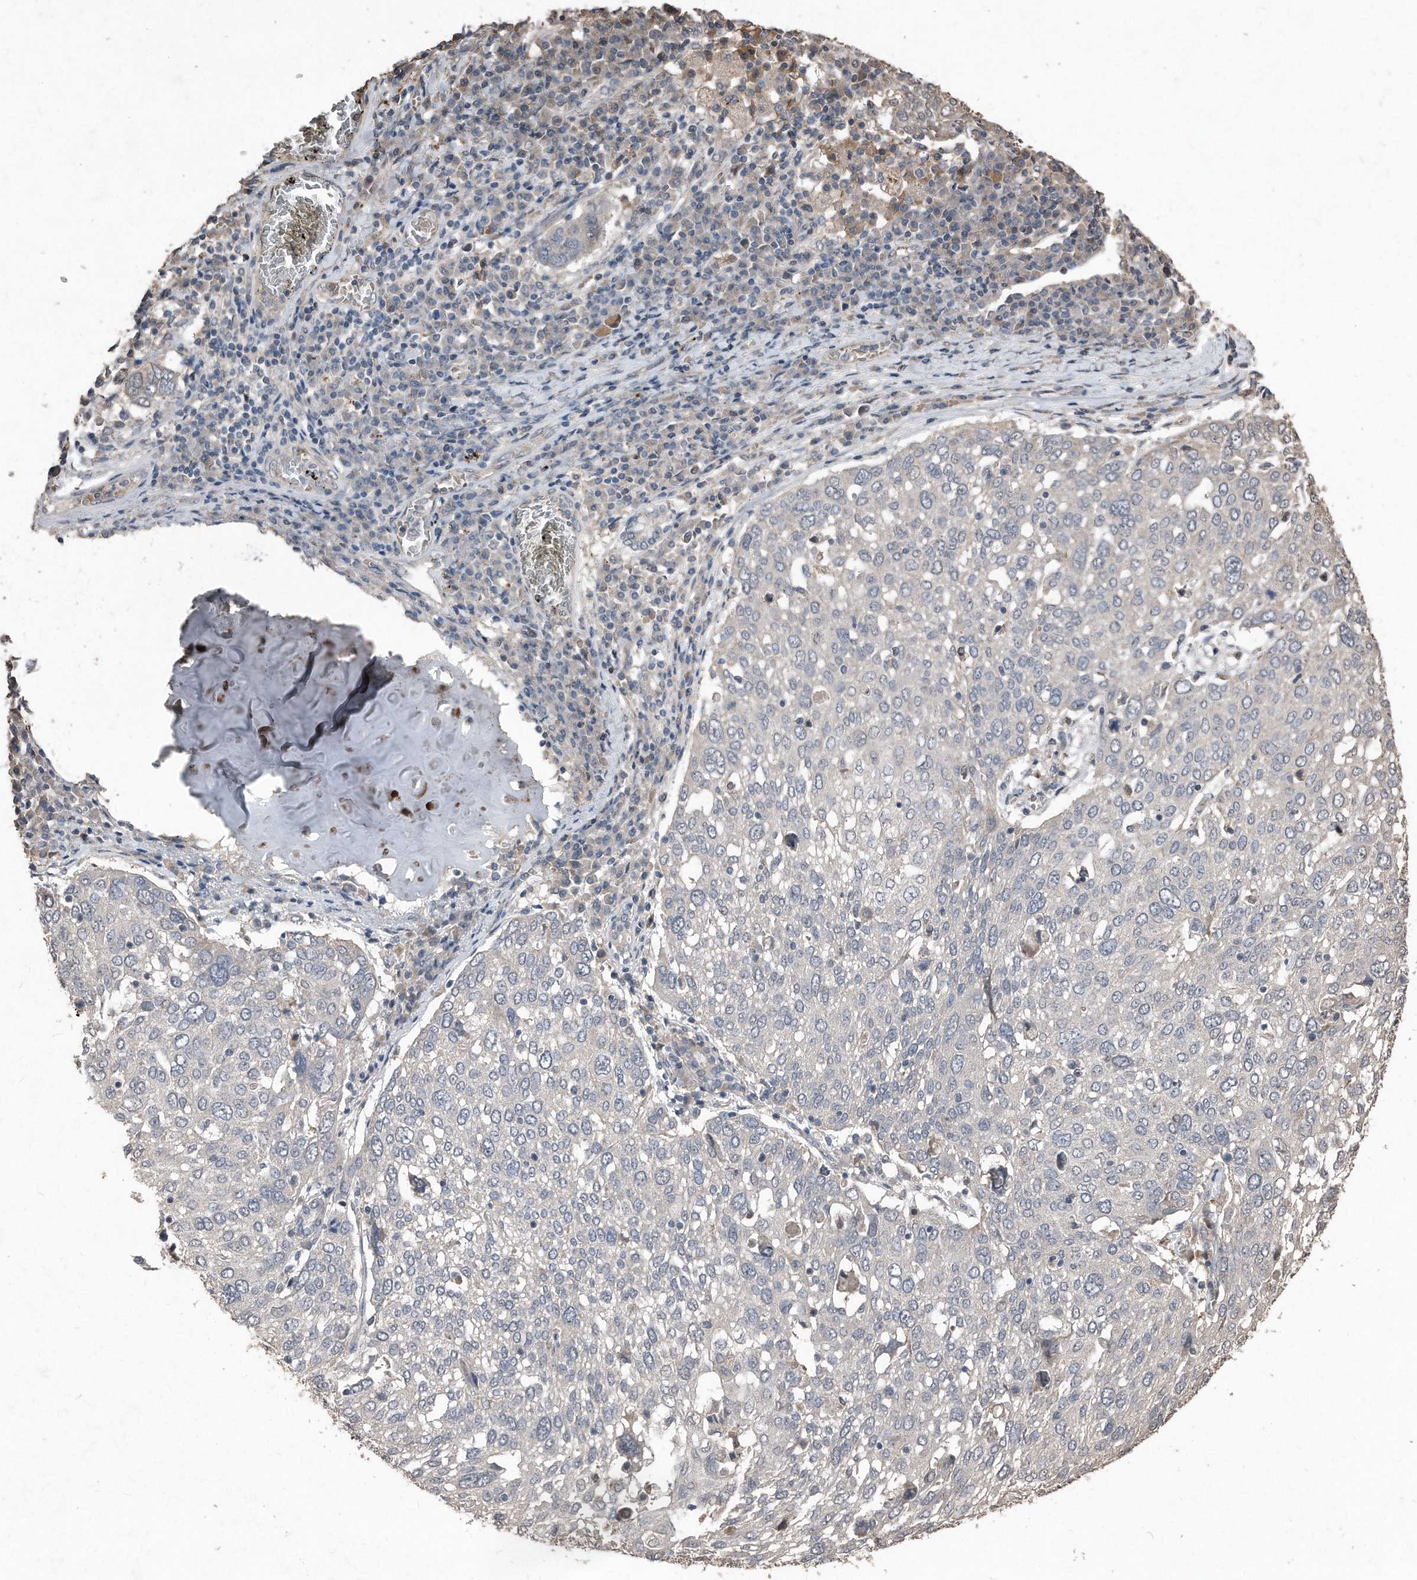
{"staining": {"intensity": "negative", "quantity": "none", "location": "none"}, "tissue": "lung cancer", "cell_type": "Tumor cells", "image_type": "cancer", "snomed": [{"axis": "morphology", "description": "Squamous cell carcinoma, NOS"}, {"axis": "topography", "description": "Lung"}], "caption": "Tumor cells are negative for protein expression in human lung cancer (squamous cell carcinoma).", "gene": "ANKRD10", "patient": {"sex": "male", "age": 65}}